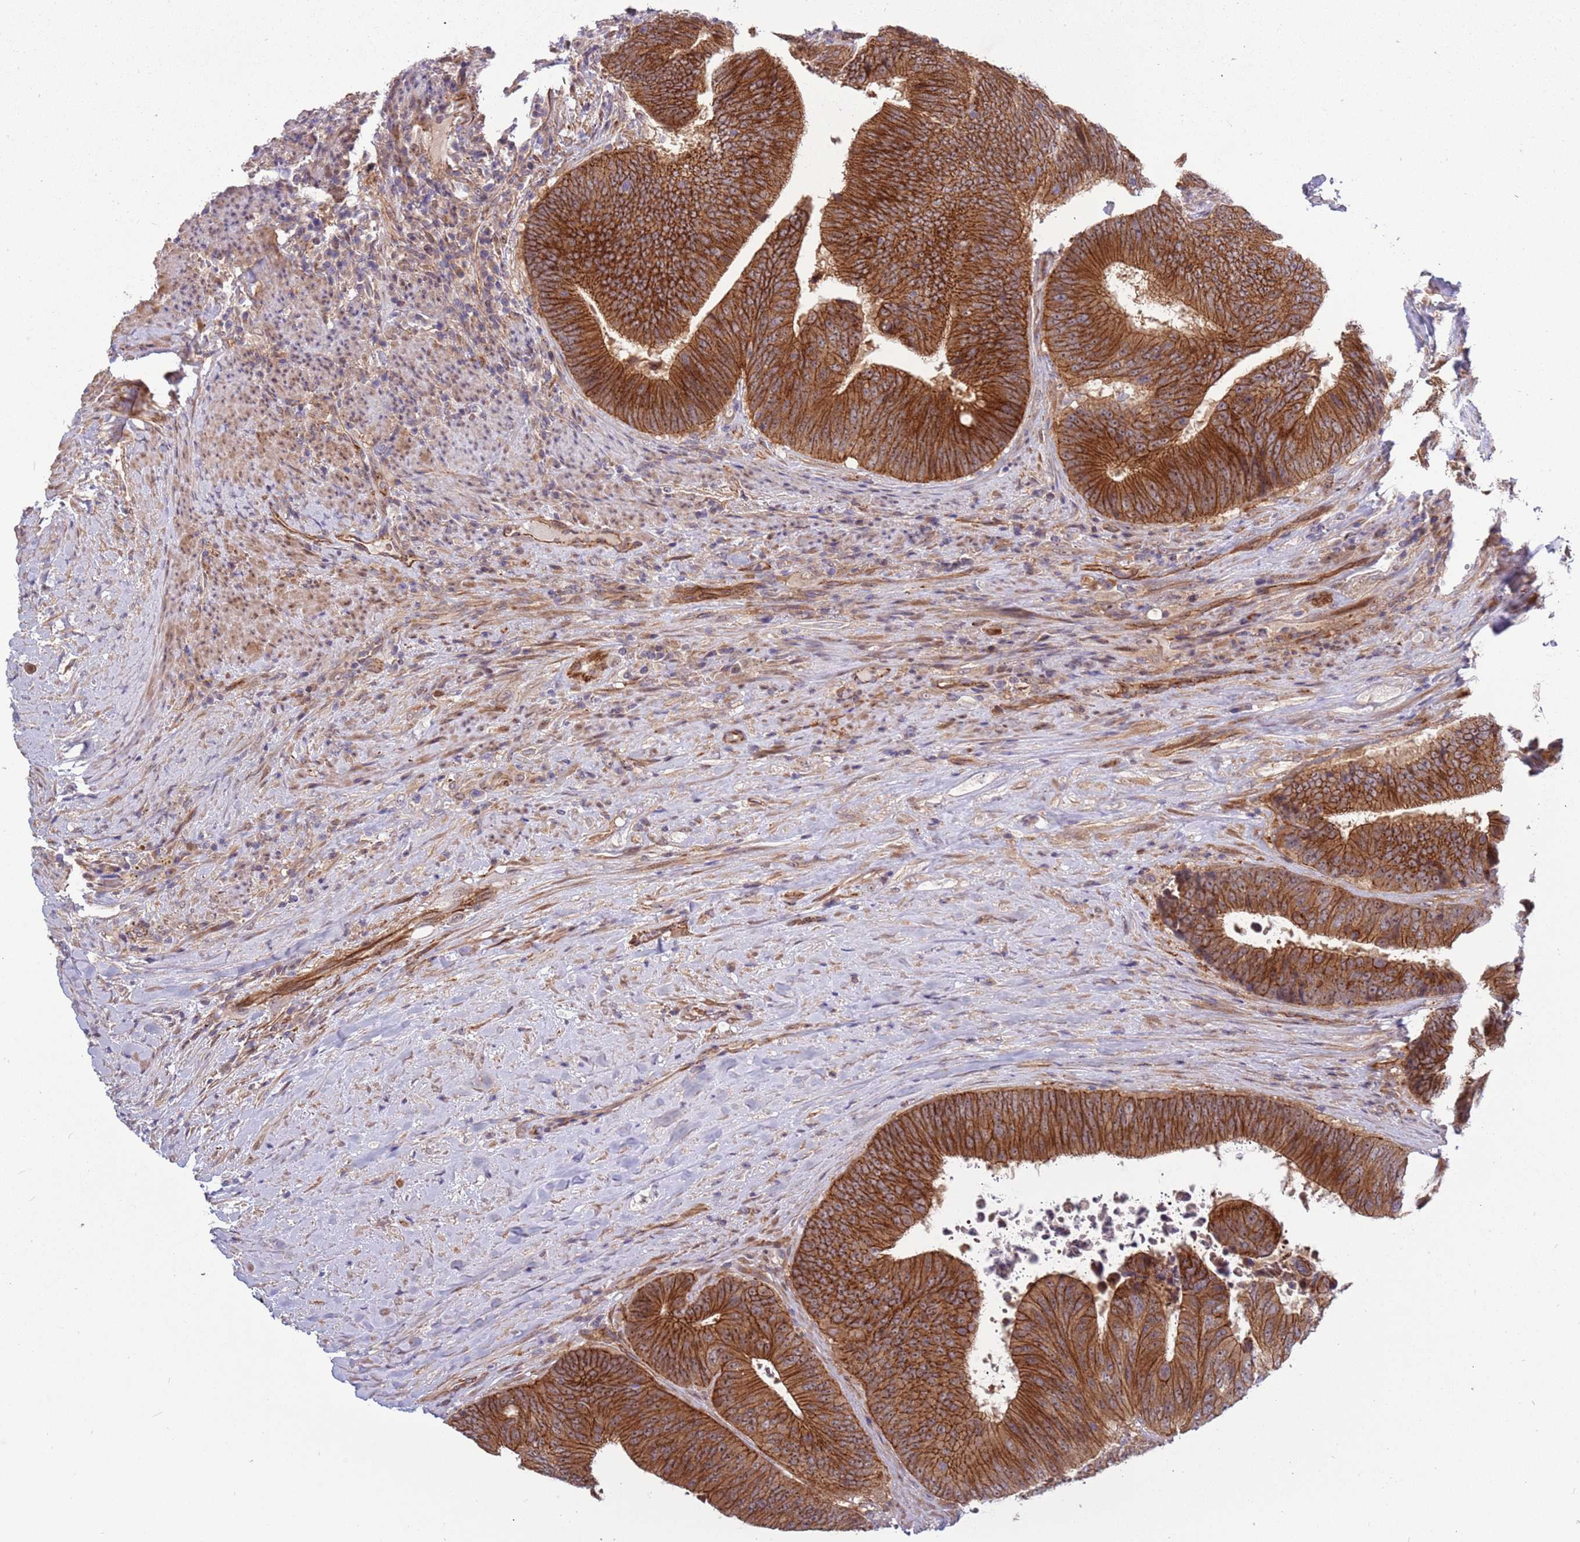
{"staining": {"intensity": "strong", "quantity": ">75%", "location": "cytoplasmic/membranous"}, "tissue": "colorectal cancer", "cell_type": "Tumor cells", "image_type": "cancer", "snomed": [{"axis": "morphology", "description": "Adenocarcinoma, NOS"}, {"axis": "topography", "description": "Rectum"}], "caption": "Strong cytoplasmic/membranous staining for a protein is appreciated in about >75% of tumor cells of adenocarcinoma (colorectal) using IHC.", "gene": "ITGB6", "patient": {"sex": "male", "age": 72}}